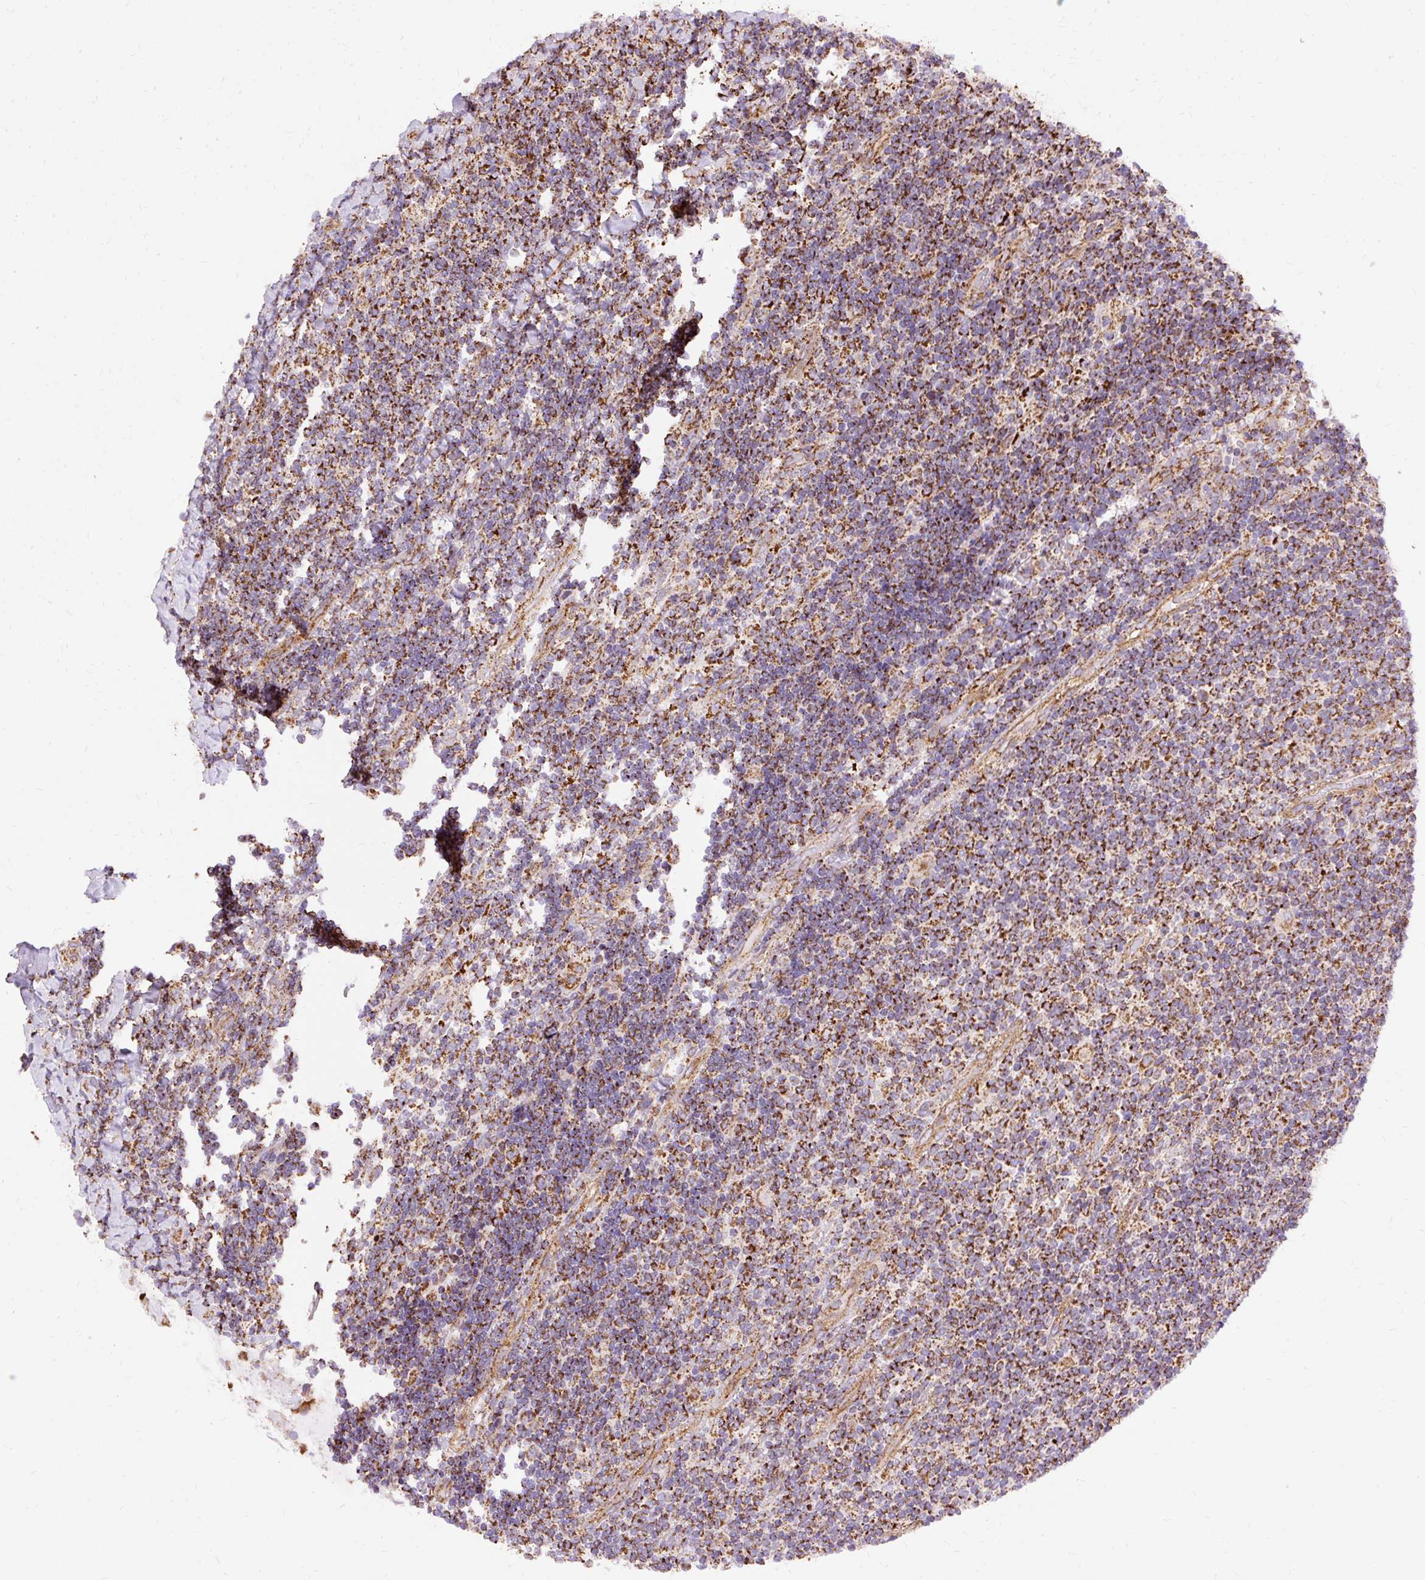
{"staining": {"intensity": "moderate", "quantity": ">75%", "location": "cytoplasmic/membranous"}, "tissue": "lymphoma", "cell_type": "Tumor cells", "image_type": "cancer", "snomed": [{"axis": "morphology", "description": "Malignant lymphoma, non-Hodgkin's type, Low grade"}, {"axis": "topography", "description": "Lymph node"}], "caption": "Moderate cytoplasmic/membranous expression is identified in about >75% of tumor cells in malignant lymphoma, non-Hodgkin's type (low-grade).", "gene": "CEP290", "patient": {"sex": "male", "age": 52}}